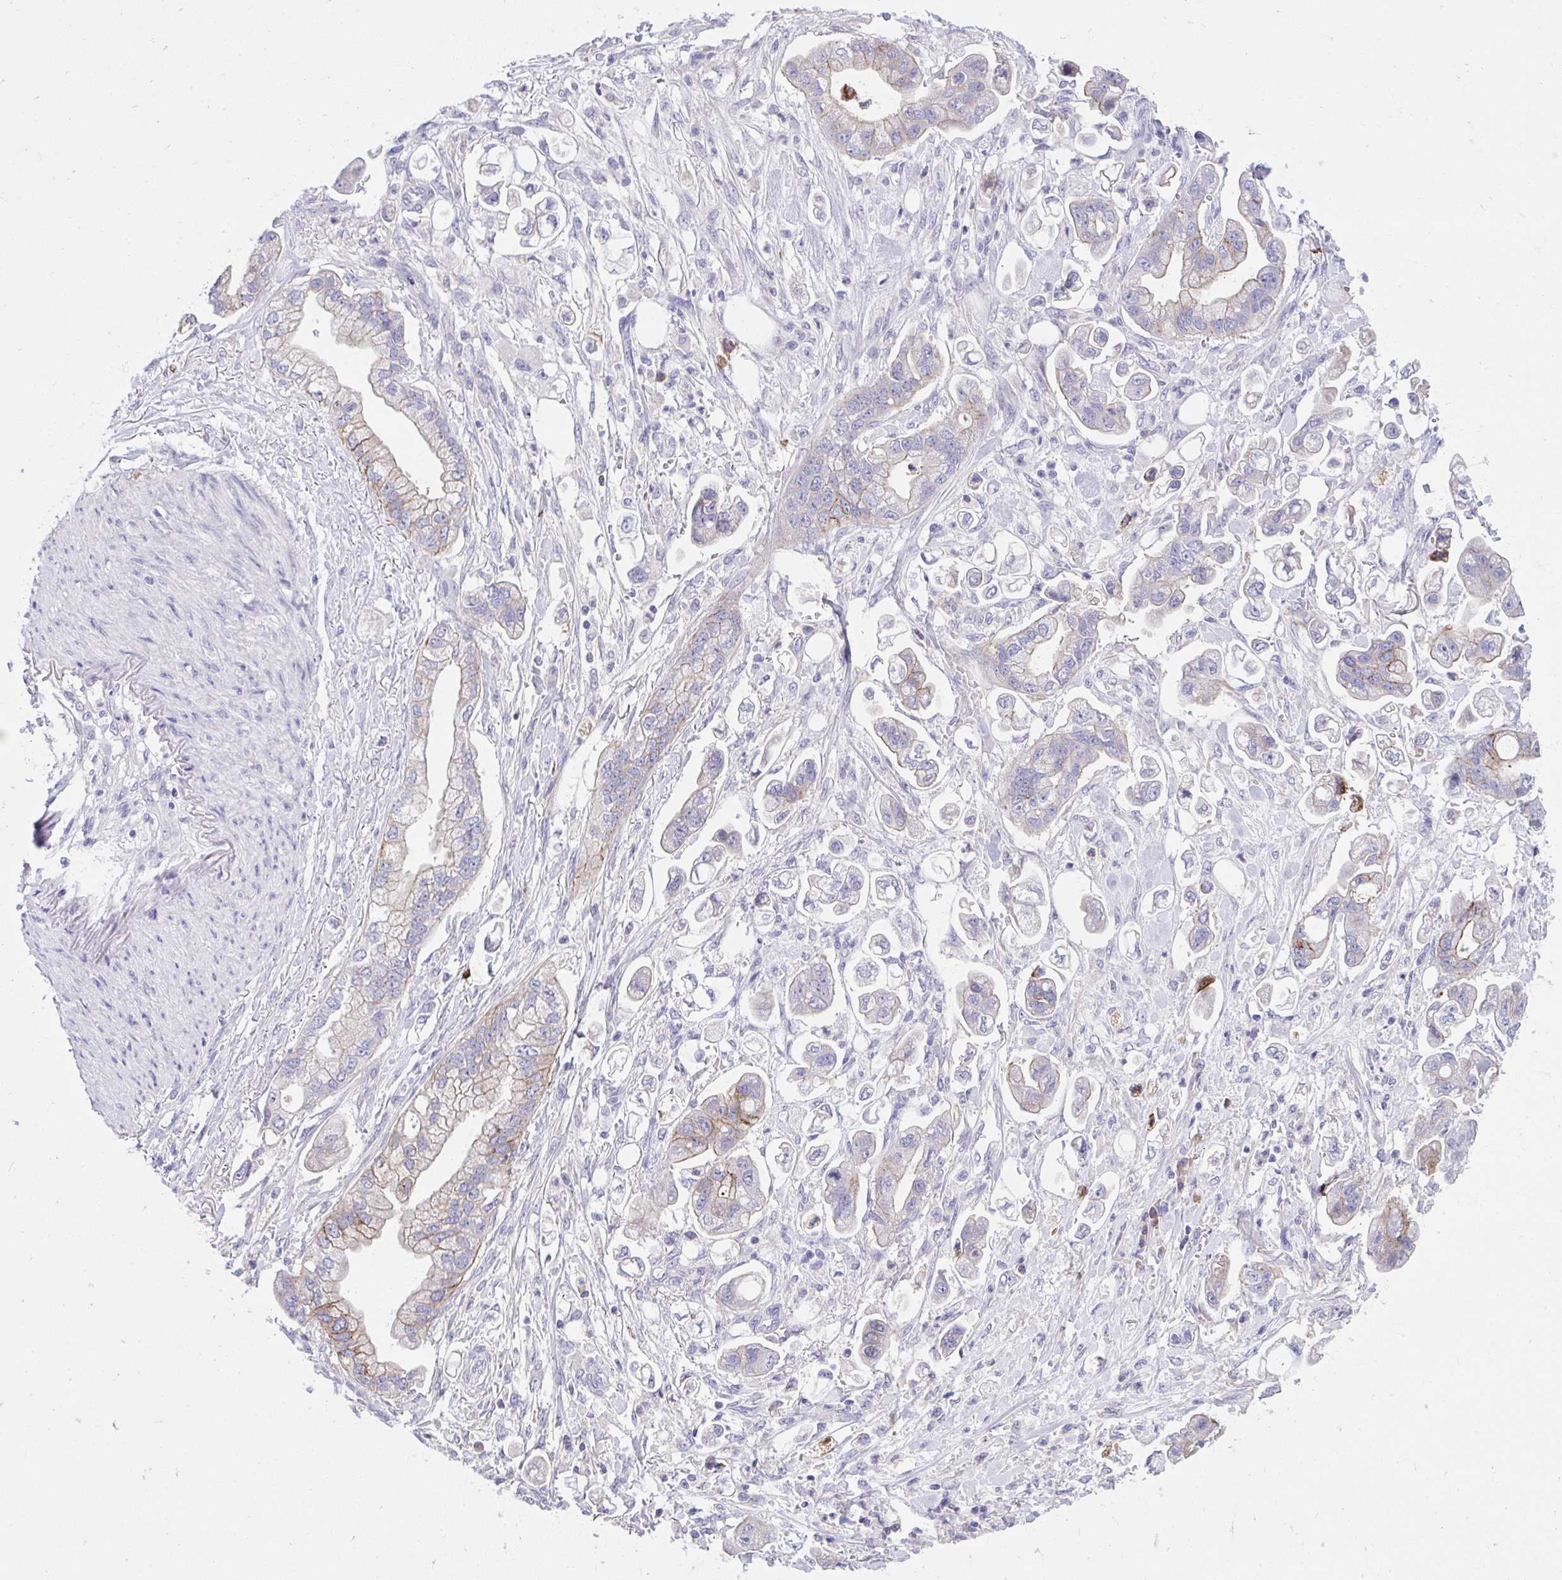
{"staining": {"intensity": "moderate", "quantity": "<25%", "location": "cytoplasmic/membranous"}, "tissue": "stomach cancer", "cell_type": "Tumor cells", "image_type": "cancer", "snomed": [{"axis": "morphology", "description": "Adenocarcinoma, NOS"}, {"axis": "topography", "description": "Stomach"}], "caption": "A low amount of moderate cytoplasmic/membranous positivity is seen in approximately <25% of tumor cells in adenocarcinoma (stomach) tissue.", "gene": "HRG", "patient": {"sex": "male", "age": 62}}